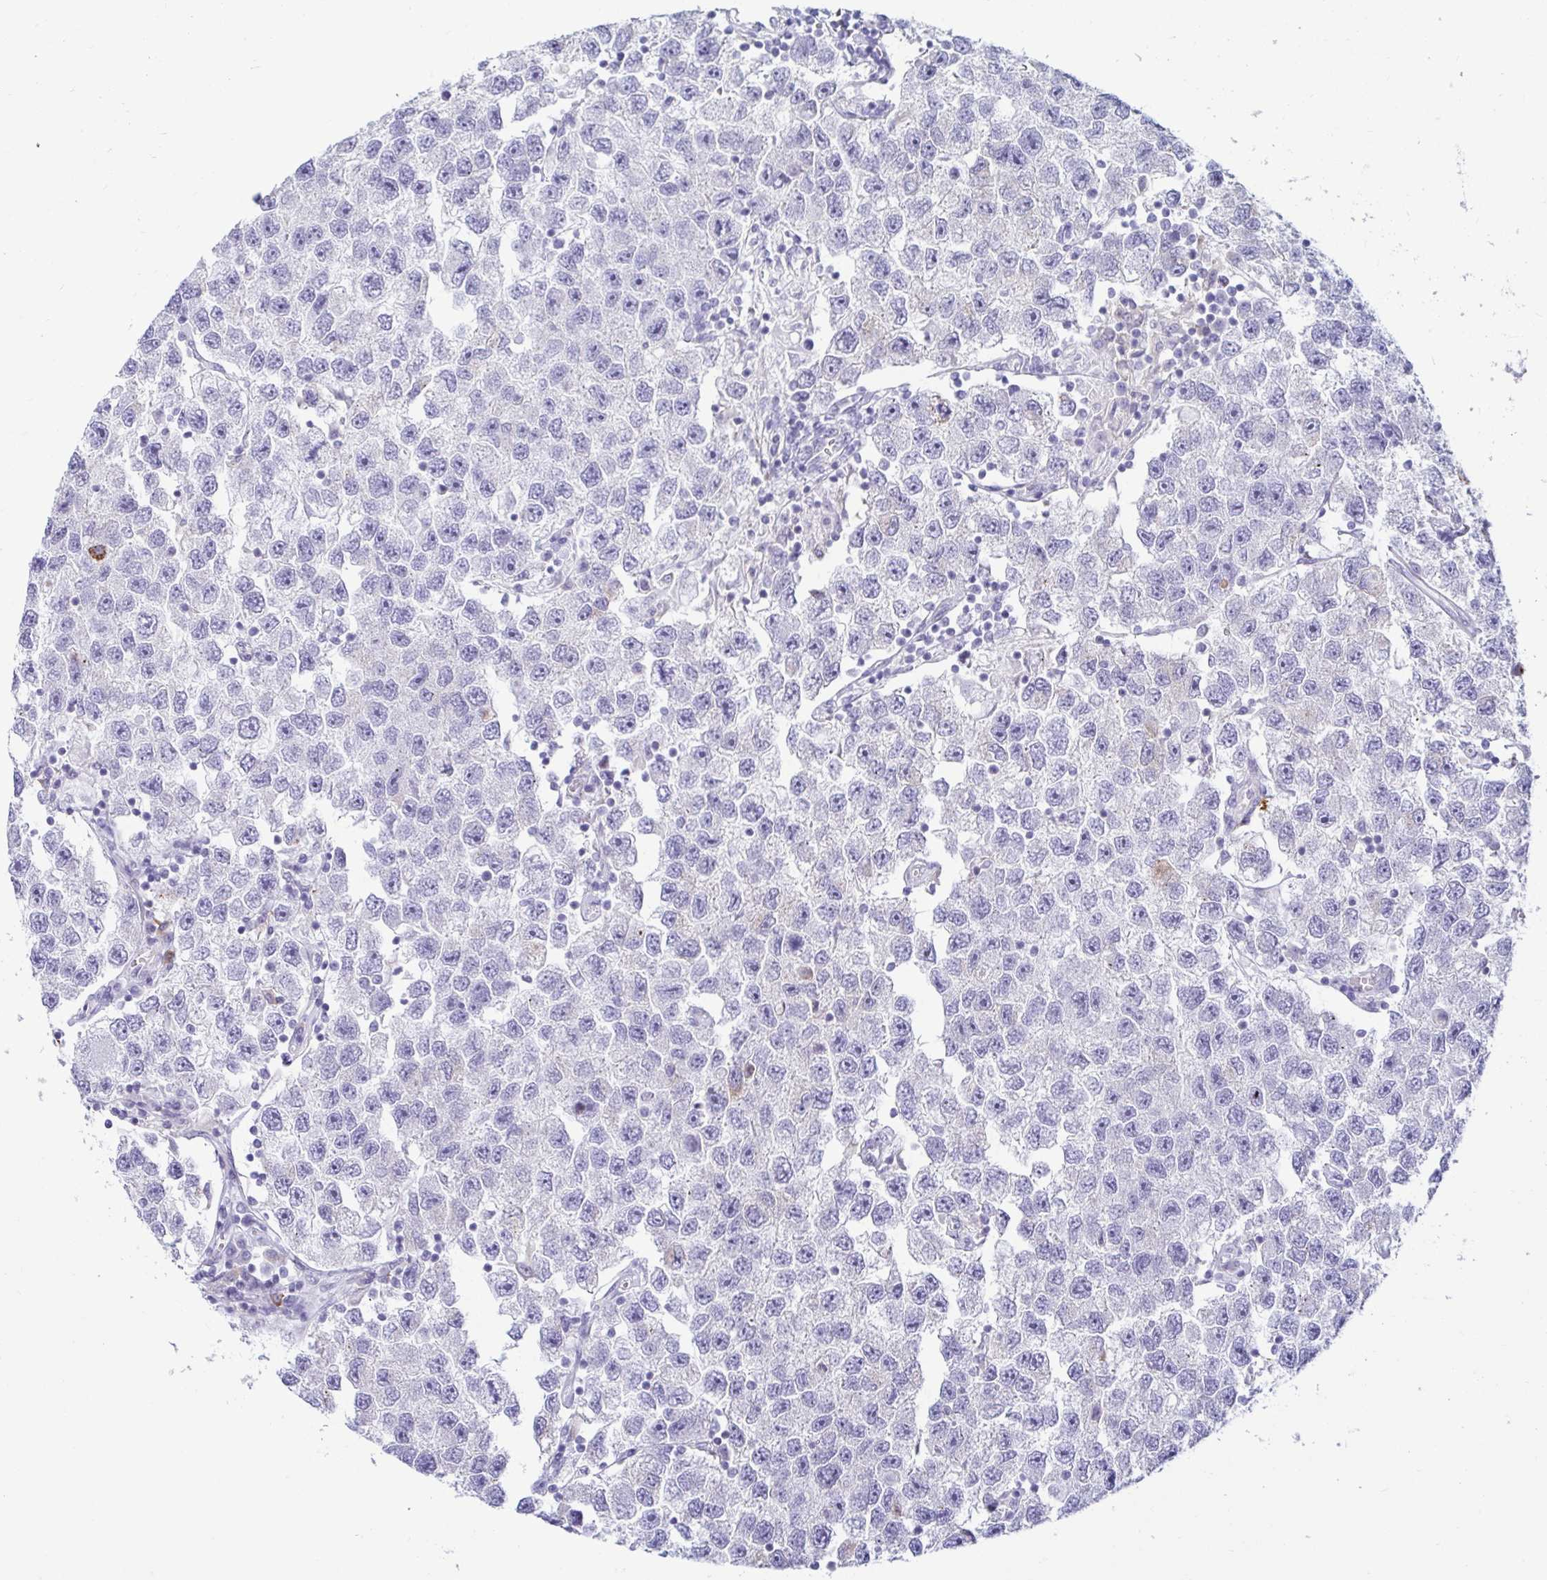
{"staining": {"intensity": "negative", "quantity": "none", "location": "none"}, "tissue": "testis cancer", "cell_type": "Tumor cells", "image_type": "cancer", "snomed": [{"axis": "morphology", "description": "Seminoma, NOS"}, {"axis": "topography", "description": "Testis"}], "caption": "There is no significant staining in tumor cells of seminoma (testis). The staining is performed using DAB (3,3'-diaminobenzidine) brown chromogen with nuclei counter-stained in using hematoxylin.", "gene": "TFPI2", "patient": {"sex": "male", "age": 26}}